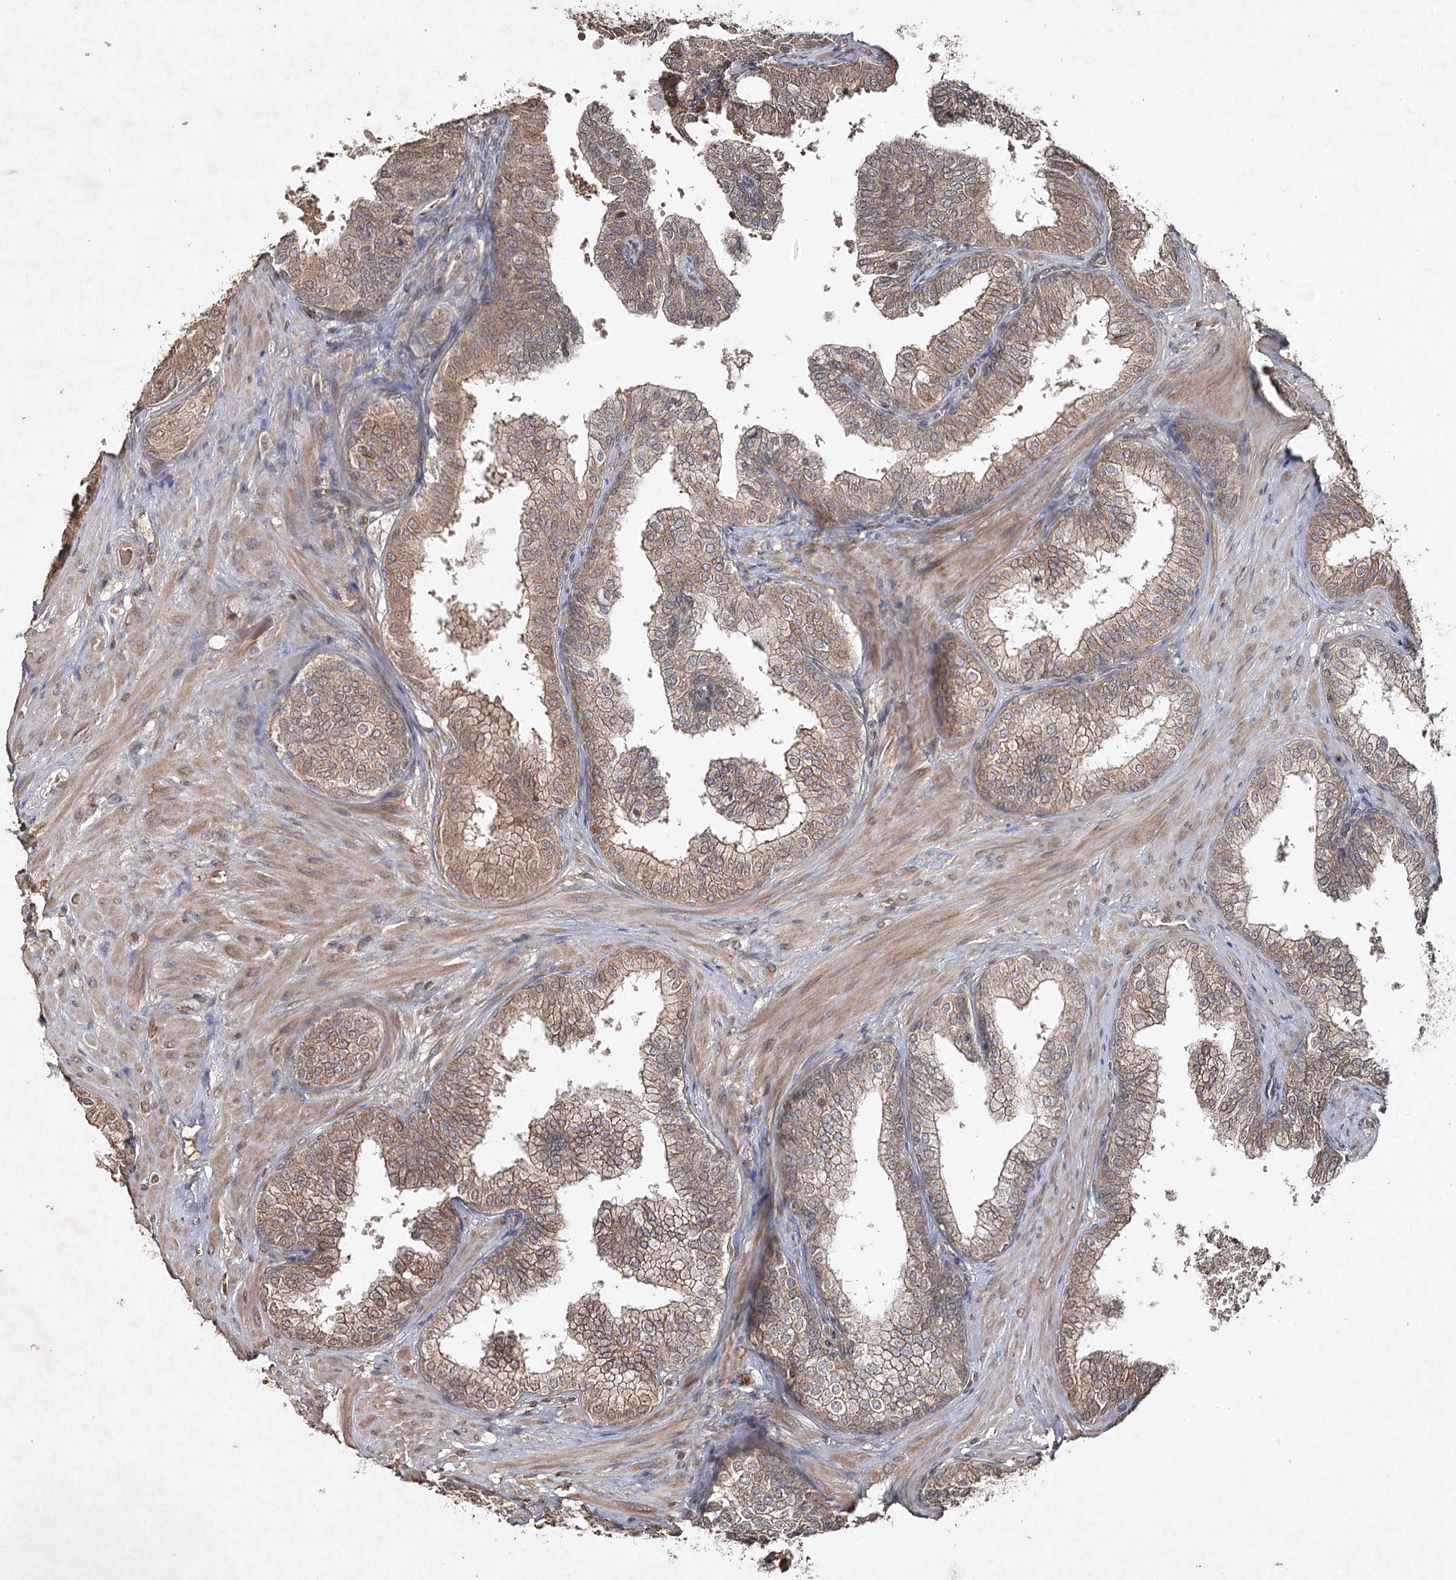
{"staining": {"intensity": "weak", "quantity": "25%-75%", "location": "cytoplasmic/membranous"}, "tissue": "prostate", "cell_type": "Glandular cells", "image_type": "normal", "snomed": [{"axis": "morphology", "description": "Normal tissue, NOS"}, {"axis": "topography", "description": "Prostate"}], "caption": "Benign prostate exhibits weak cytoplasmic/membranous positivity in approximately 25%-75% of glandular cells.", "gene": "CYP2B6", "patient": {"sex": "male", "age": 60}}